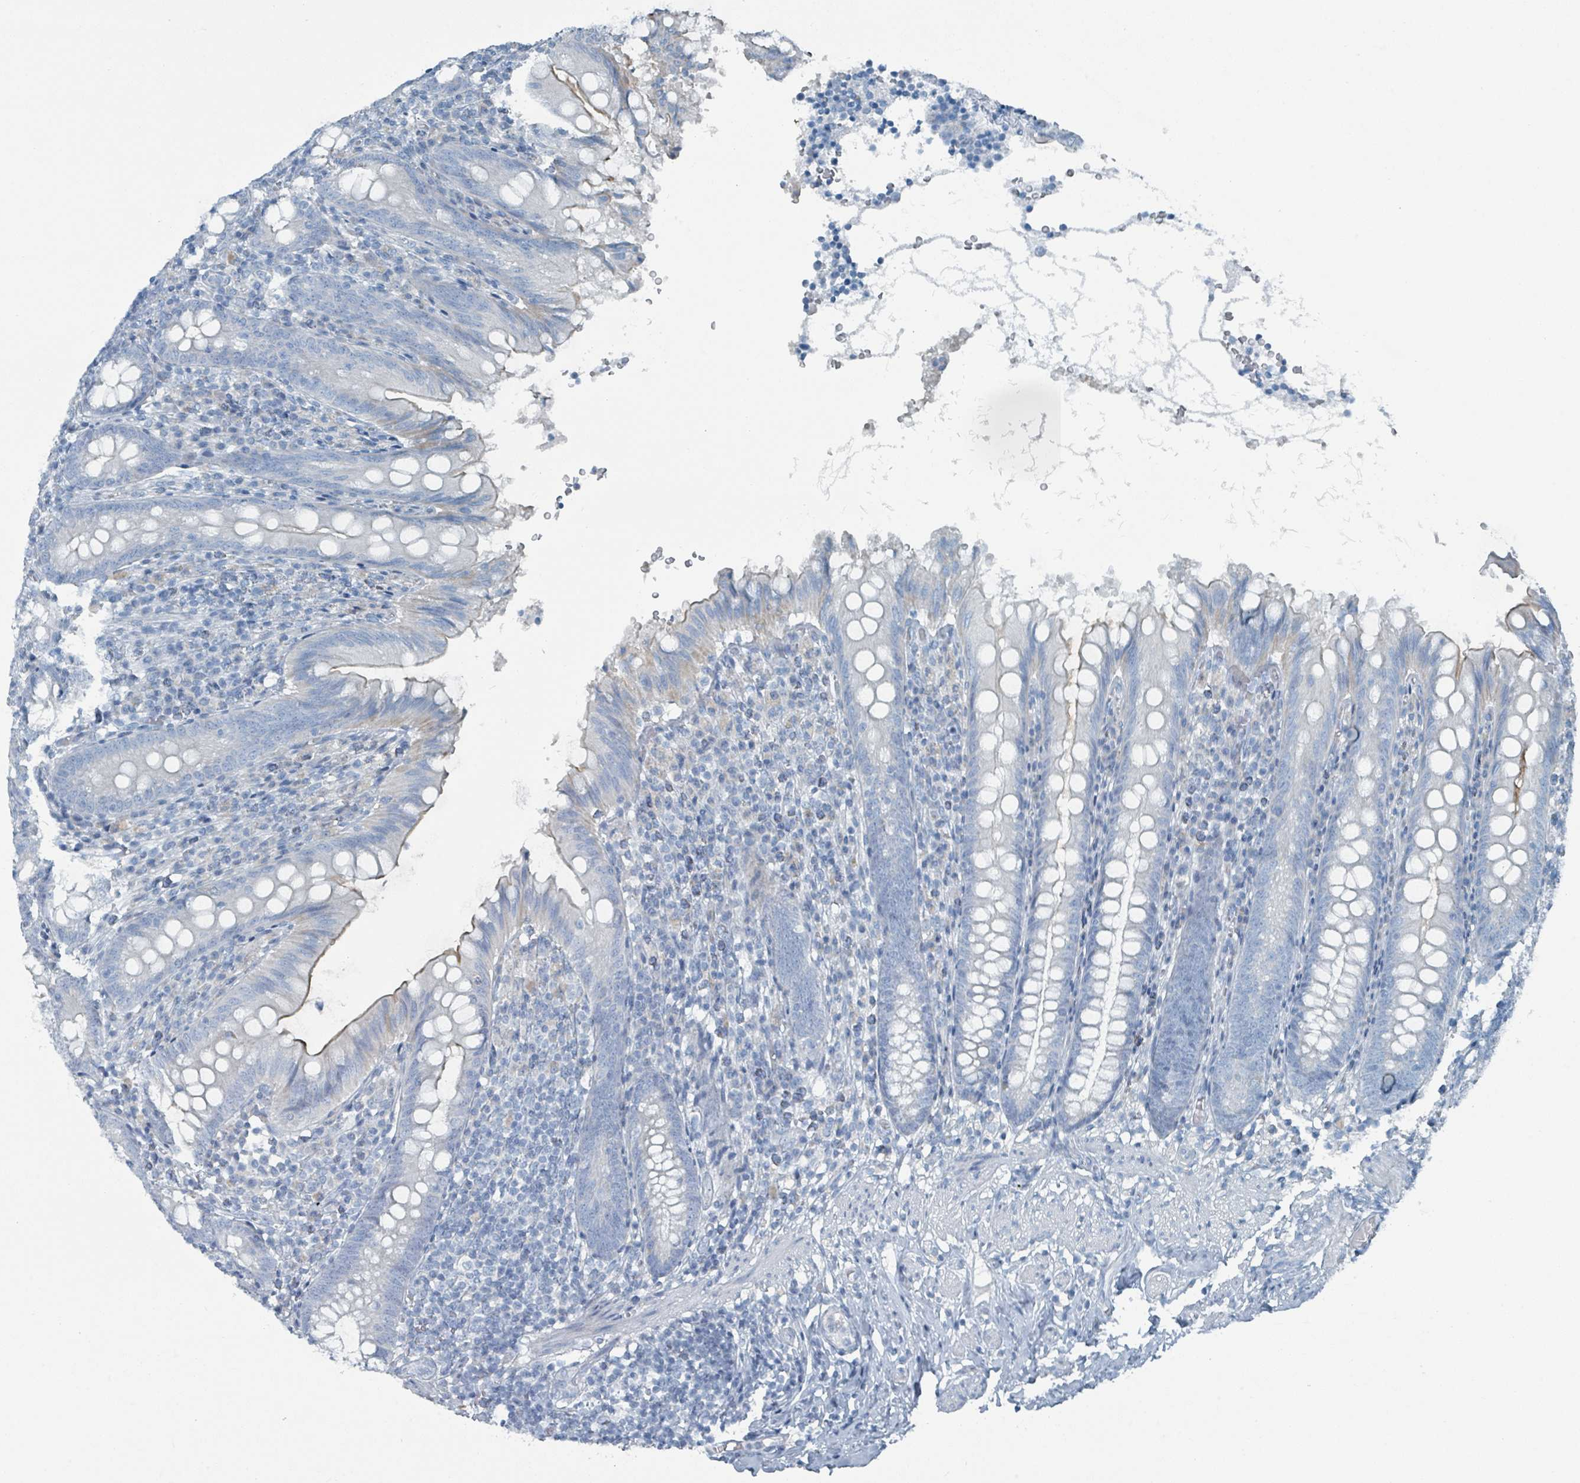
{"staining": {"intensity": "weak", "quantity": "<25%", "location": "cytoplasmic/membranous"}, "tissue": "appendix", "cell_type": "Glandular cells", "image_type": "normal", "snomed": [{"axis": "morphology", "description": "Normal tissue, NOS"}, {"axis": "topography", "description": "Appendix"}], "caption": "Immunohistochemical staining of normal appendix demonstrates no significant expression in glandular cells.", "gene": "GAMT", "patient": {"sex": "male", "age": 55}}